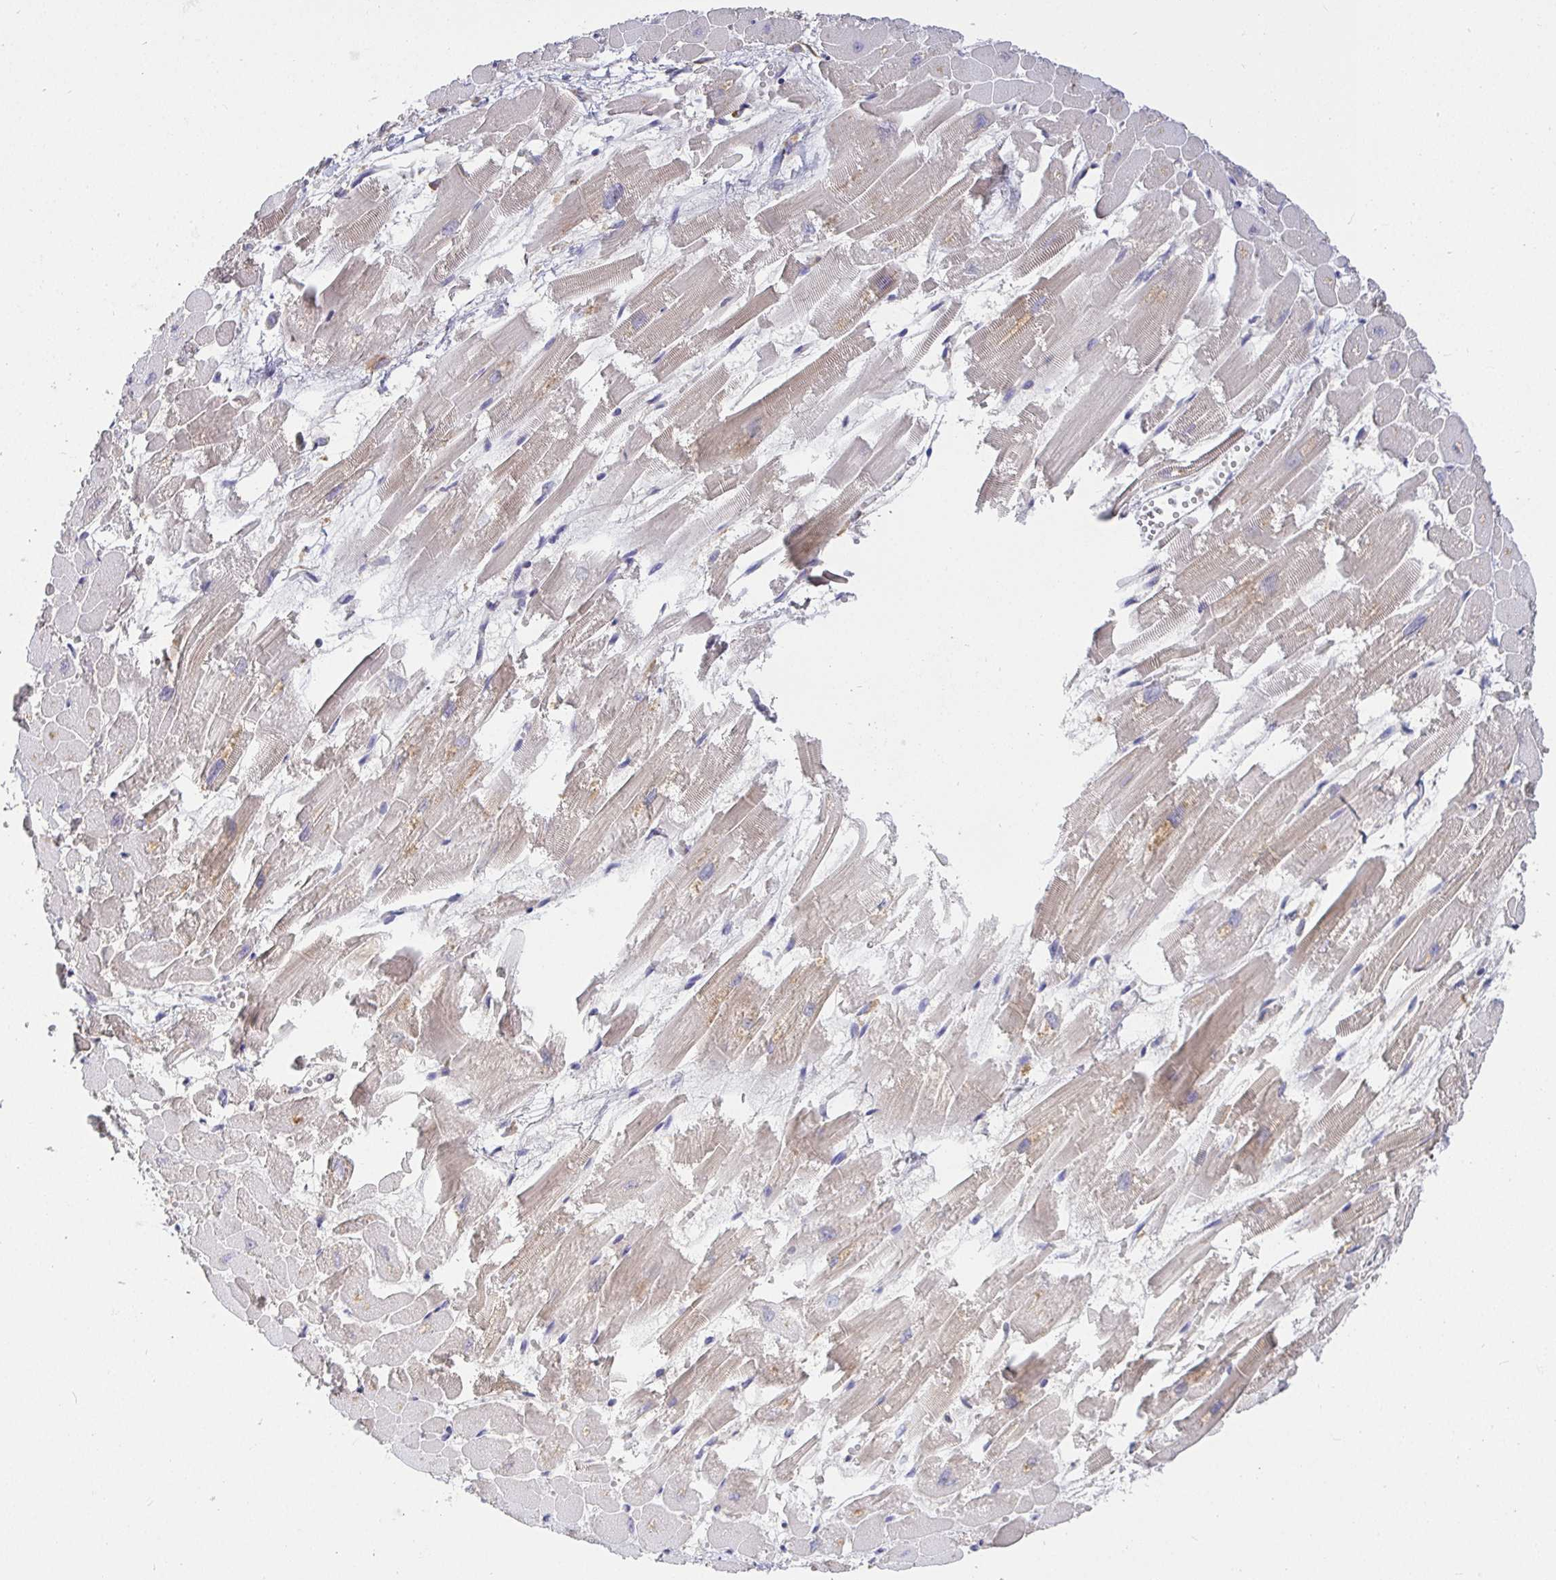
{"staining": {"intensity": "weak", "quantity": "25%-75%", "location": "cytoplasmic/membranous"}, "tissue": "heart muscle", "cell_type": "Cardiomyocytes", "image_type": "normal", "snomed": [{"axis": "morphology", "description": "Normal tissue, NOS"}, {"axis": "topography", "description": "Heart"}], "caption": "An image of heart muscle stained for a protein demonstrates weak cytoplasmic/membranous brown staining in cardiomyocytes. (Stains: DAB (3,3'-diaminobenzidine) in brown, nuclei in blue, Microscopy: brightfield microscopy at high magnification).", "gene": "ATP6V1F", "patient": {"sex": "female", "age": 52}}